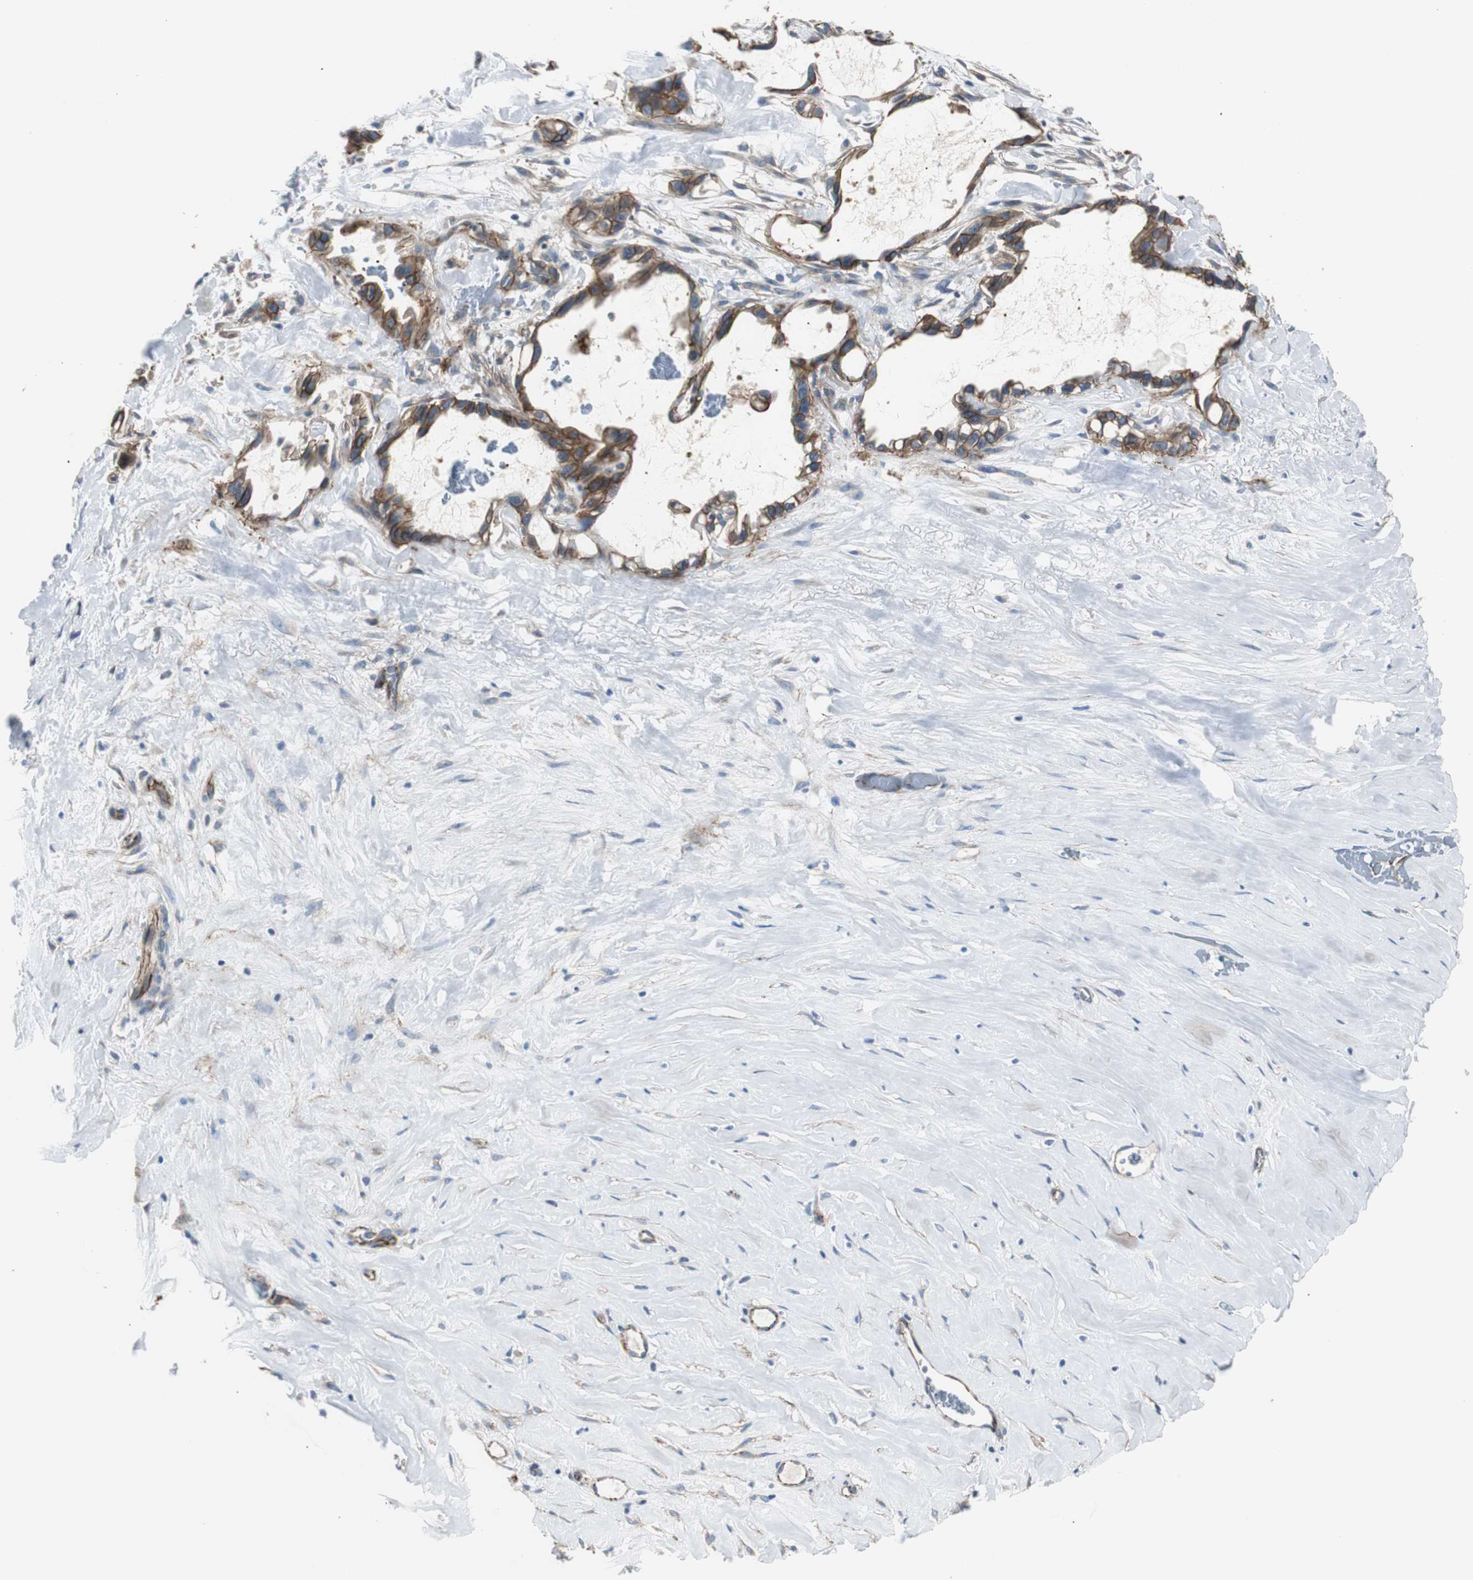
{"staining": {"intensity": "strong", "quantity": ">75%", "location": "cytoplasmic/membranous"}, "tissue": "liver cancer", "cell_type": "Tumor cells", "image_type": "cancer", "snomed": [{"axis": "morphology", "description": "Cholangiocarcinoma"}, {"axis": "topography", "description": "Liver"}], "caption": "Protein expression analysis of cholangiocarcinoma (liver) reveals strong cytoplasmic/membranous expression in about >75% of tumor cells.", "gene": "STXBP4", "patient": {"sex": "female", "age": 65}}